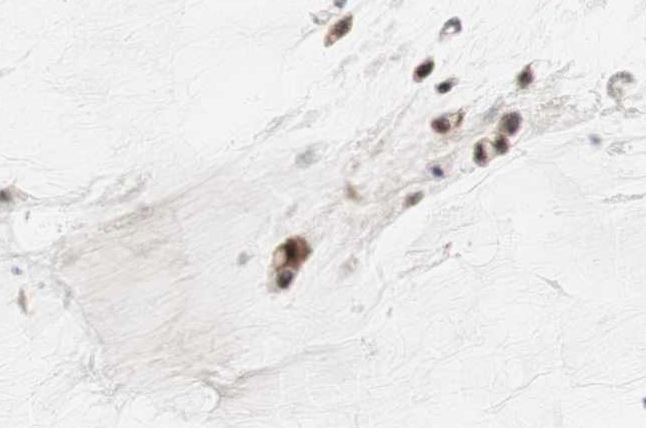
{"staining": {"intensity": "moderate", "quantity": ">75%", "location": "cytoplasmic/membranous,nuclear"}, "tissue": "ovarian cancer", "cell_type": "Tumor cells", "image_type": "cancer", "snomed": [{"axis": "morphology", "description": "Cystadenocarcinoma, mucinous, NOS"}, {"axis": "topography", "description": "Ovary"}], "caption": "Ovarian cancer stained with a protein marker displays moderate staining in tumor cells.", "gene": "TPT1", "patient": {"sex": "female", "age": 39}}